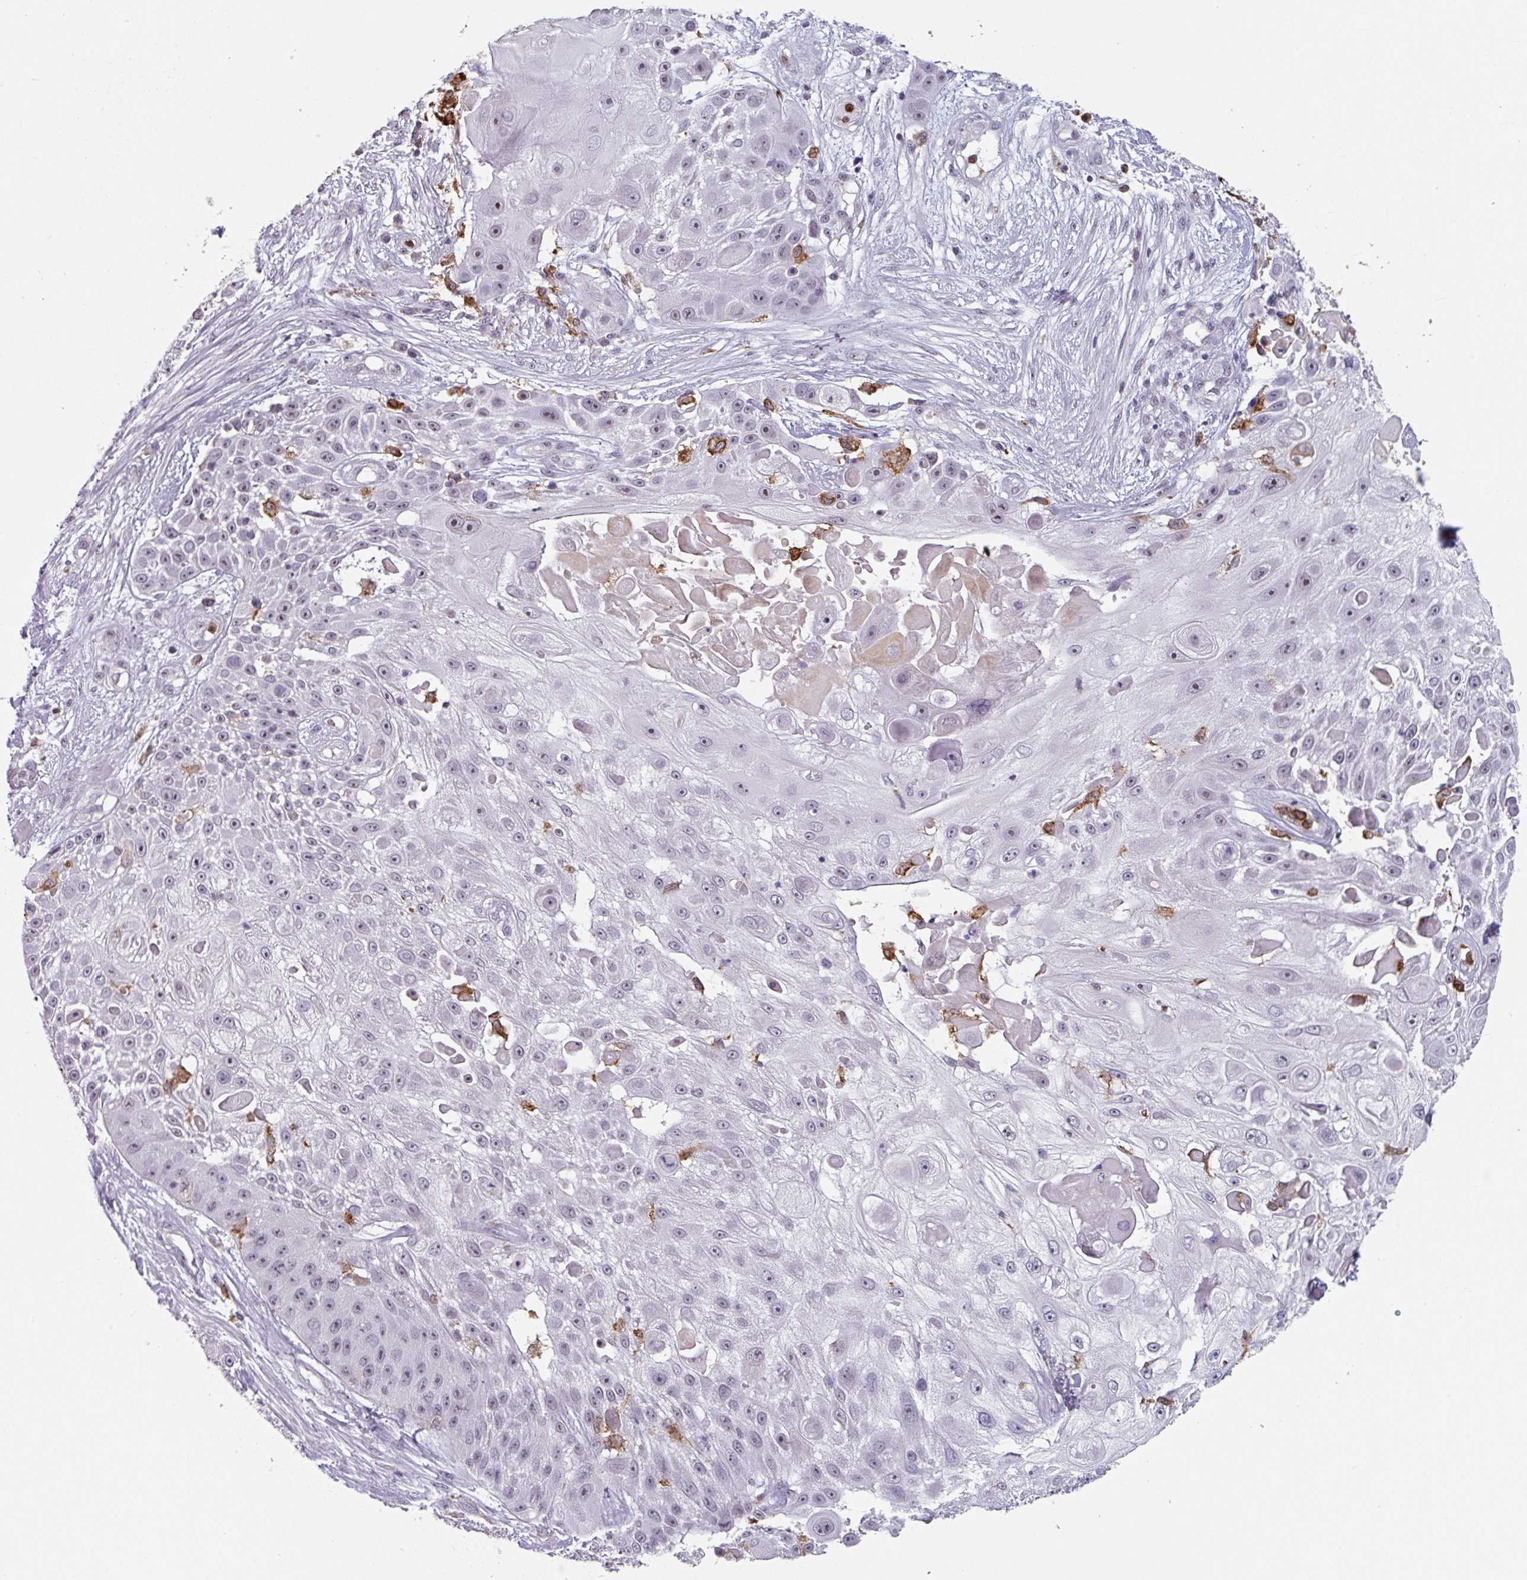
{"staining": {"intensity": "negative", "quantity": "none", "location": "none"}, "tissue": "skin cancer", "cell_type": "Tumor cells", "image_type": "cancer", "snomed": [{"axis": "morphology", "description": "Squamous cell carcinoma, NOS"}, {"axis": "topography", "description": "Skin"}], "caption": "DAB (3,3'-diaminobenzidine) immunohistochemical staining of human skin cancer exhibits no significant expression in tumor cells.", "gene": "EXOSC5", "patient": {"sex": "female", "age": 86}}